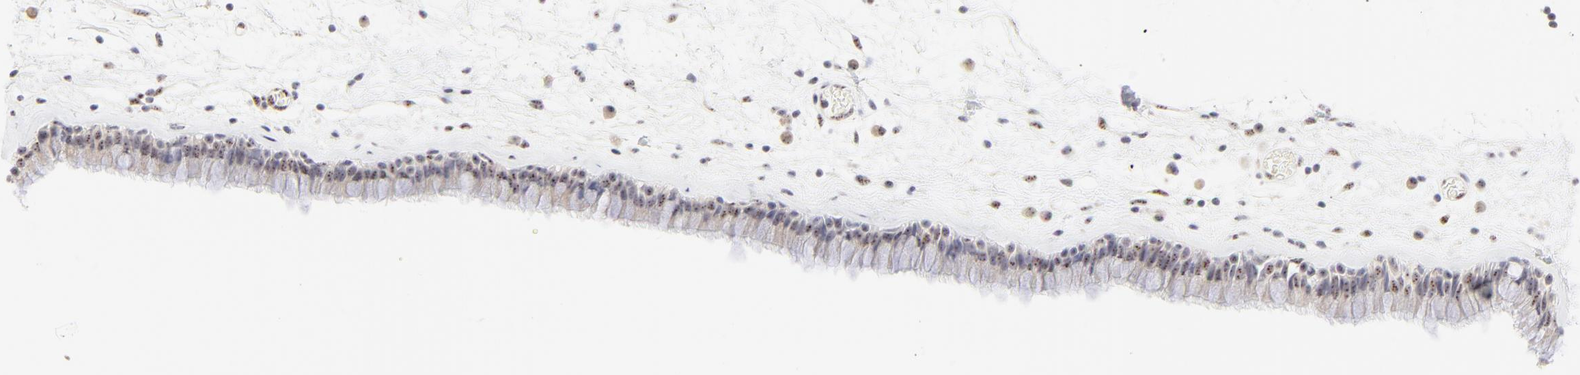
{"staining": {"intensity": "weak", "quantity": "25%-75%", "location": "nuclear"}, "tissue": "nasopharynx", "cell_type": "Respiratory epithelial cells", "image_type": "normal", "snomed": [{"axis": "morphology", "description": "Normal tissue, NOS"}, {"axis": "morphology", "description": "Inflammation, NOS"}, {"axis": "topography", "description": "Nasopharynx"}], "caption": "A brown stain labels weak nuclear expression of a protein in respiratory epithelial cells of normal human nasopharynx. (Stains: DAB in brown, nuclei in blue, Microscopy: brightfield microscopy at high magnification).", "gene": "NFIL3", "patient": {"sex": "male", "age": 48}}